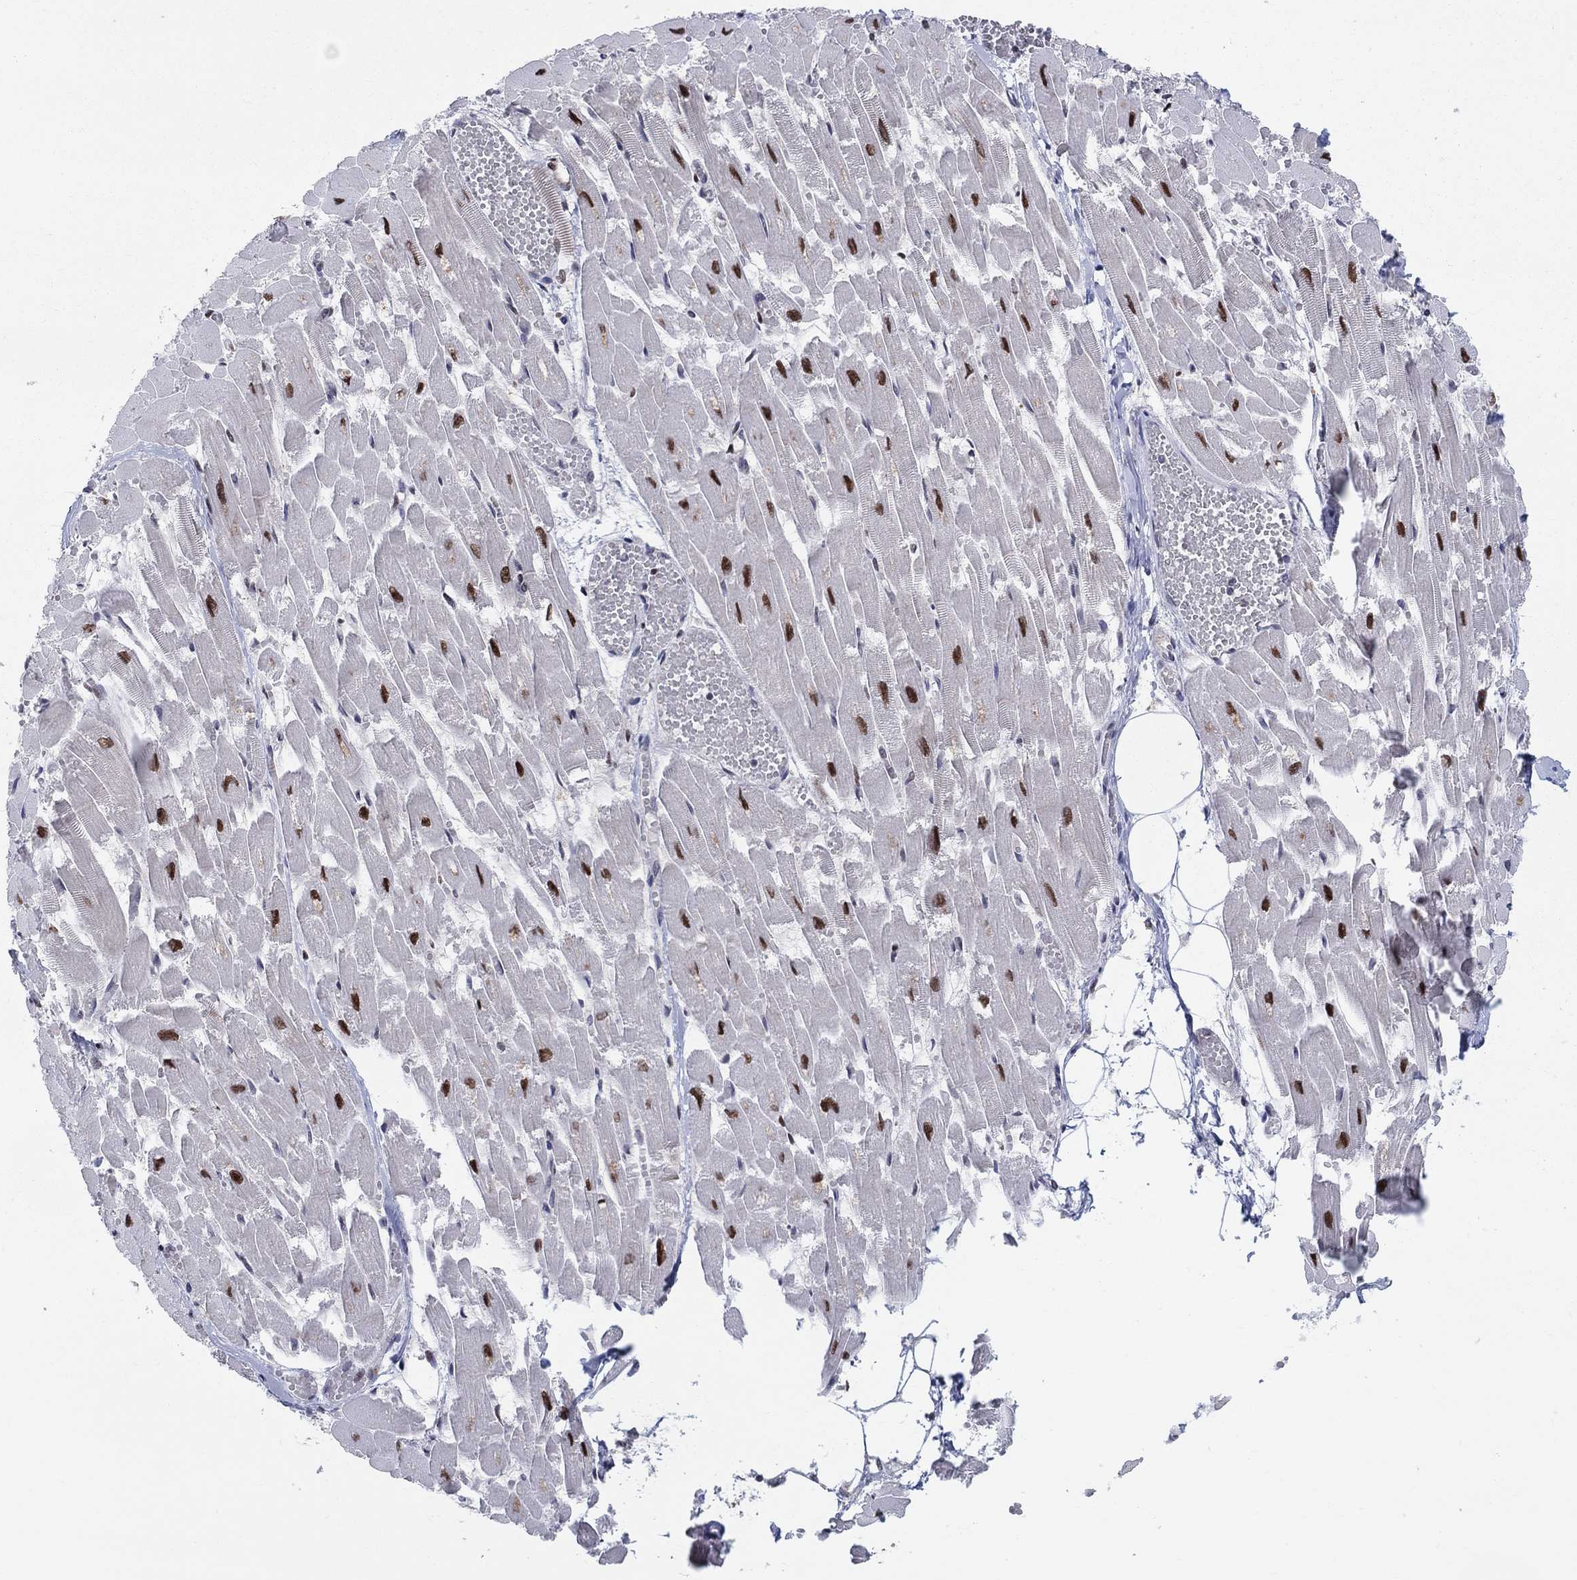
{"staining": {"intensity": "strong", "quantity": "25%-75%", "location": "cytoplasmic/membranous,nuclear"}, "tissue": "heart muscle", "cell_type": "Cardiomyocytes", "image_type": "normal", "snomed": [{"axis": "morphology", "description": "Normal tissue, NOS"}, {"axis": "topography", "description": "Heart"}], "caption": "IHC (DAB (3,3'-diaminobenzidine)) staining of benign human heart muscle demonstrates strong cytoplasmic/membranous,nuclear protein staining in approximately 25%-75% of cardiomyocytes. (DAB IHC, brown staining for protein, blue staining for nuclei).", "gene": "ZNHIT3", "patient": {"sex": "female", "age": 52}}